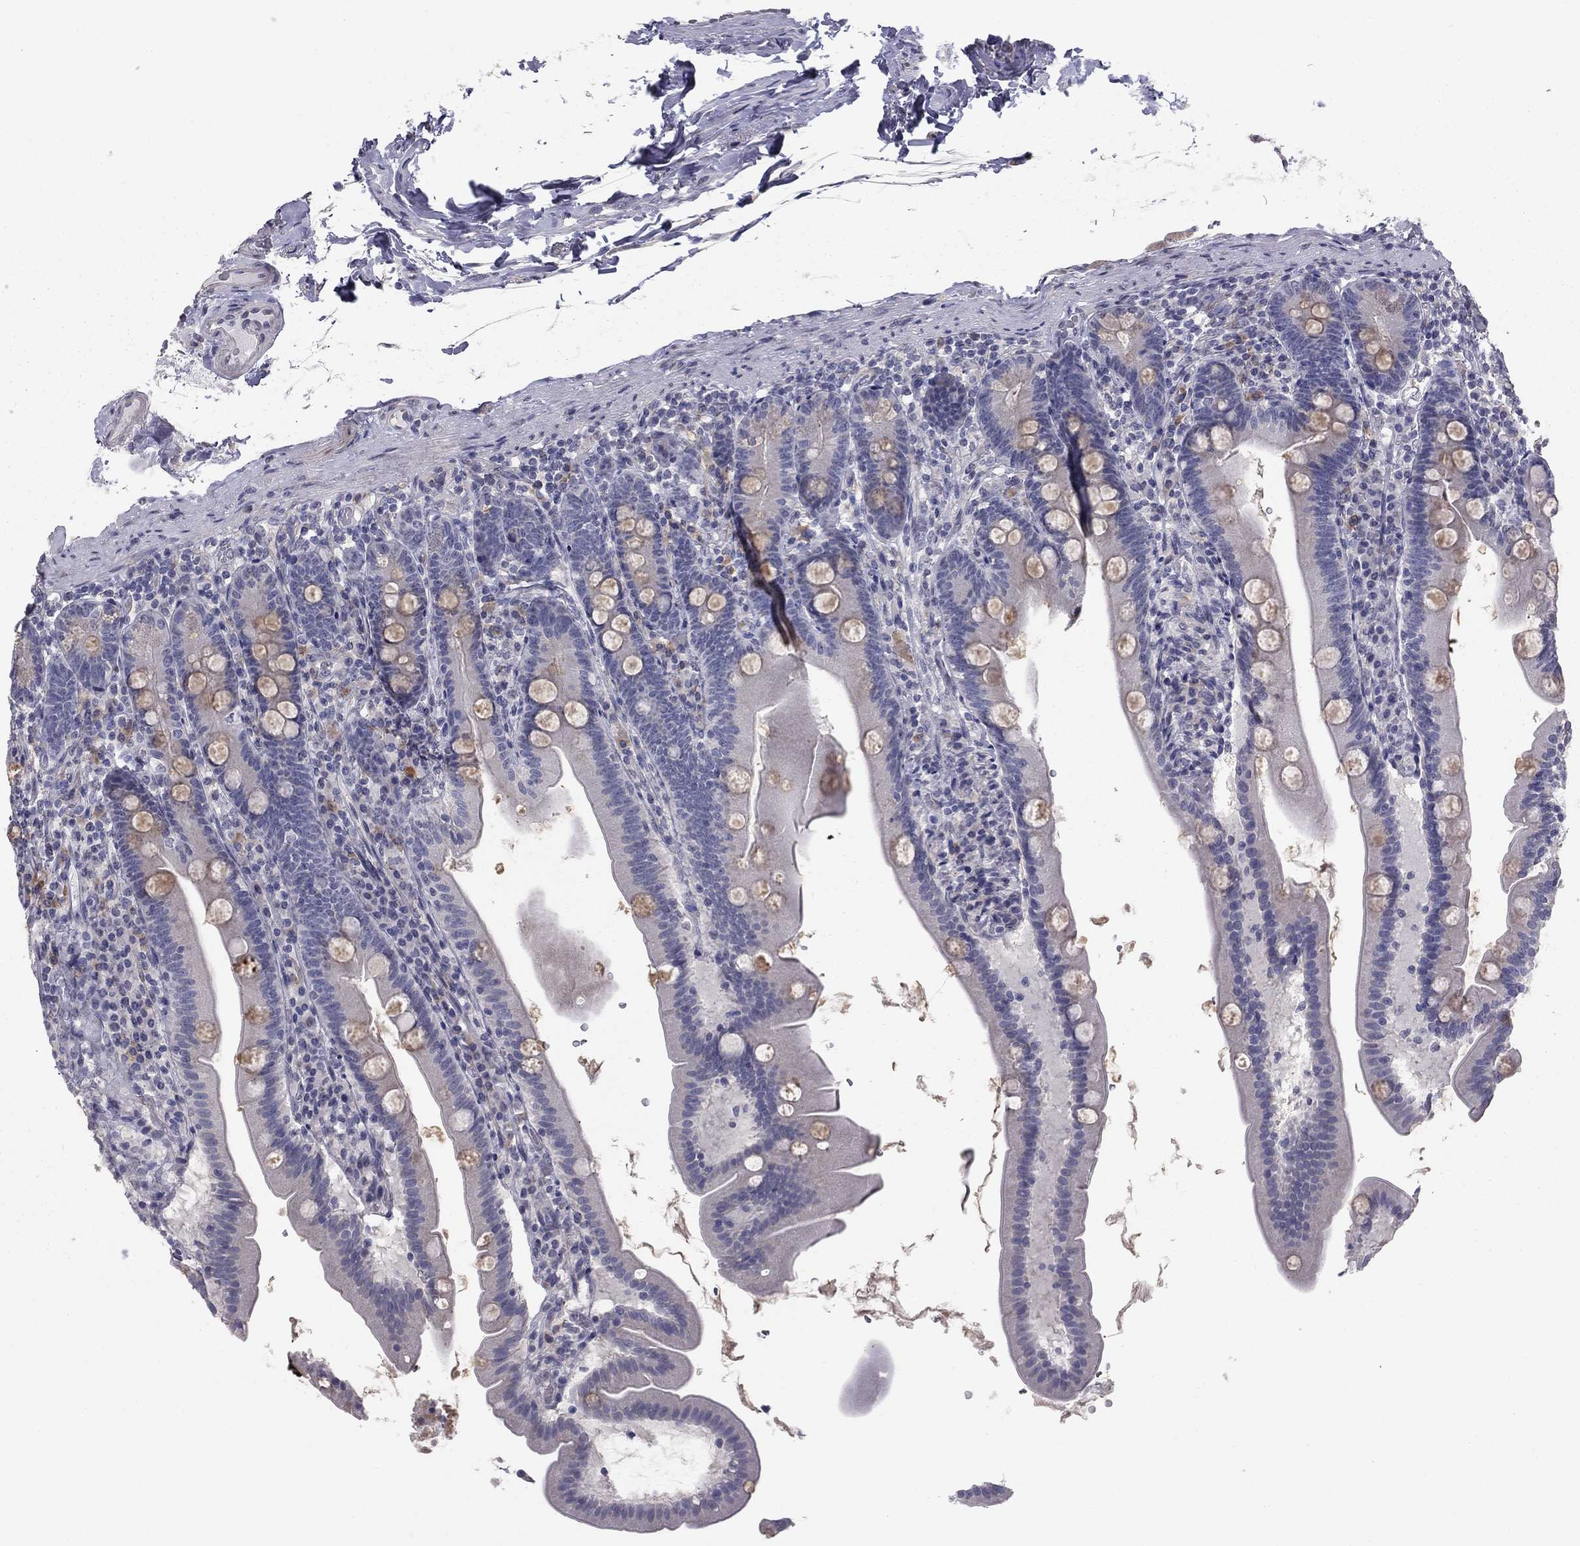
{"staining": {"intensity": "weak", "quantity": "25%-75%", "location": "cytoplasmic/membranous"}, "tissue": "duodenum", "cell_type": "Glandular cells", "image_type": "normal", "snomed": [{"axis": "morphology", "description": "Normal tissue, NOS"}, {"axis": "topography", "description": "Duodenum"}], "caption": "A micrograph showing weak cytoplasmic/membranous staining in about 25%-75% of glandular cells in benign duodenum, as visualized by brown immunohistochemical staining.", "gene": "PRRT2", "patient": {"sex": "female", "age": 67}}